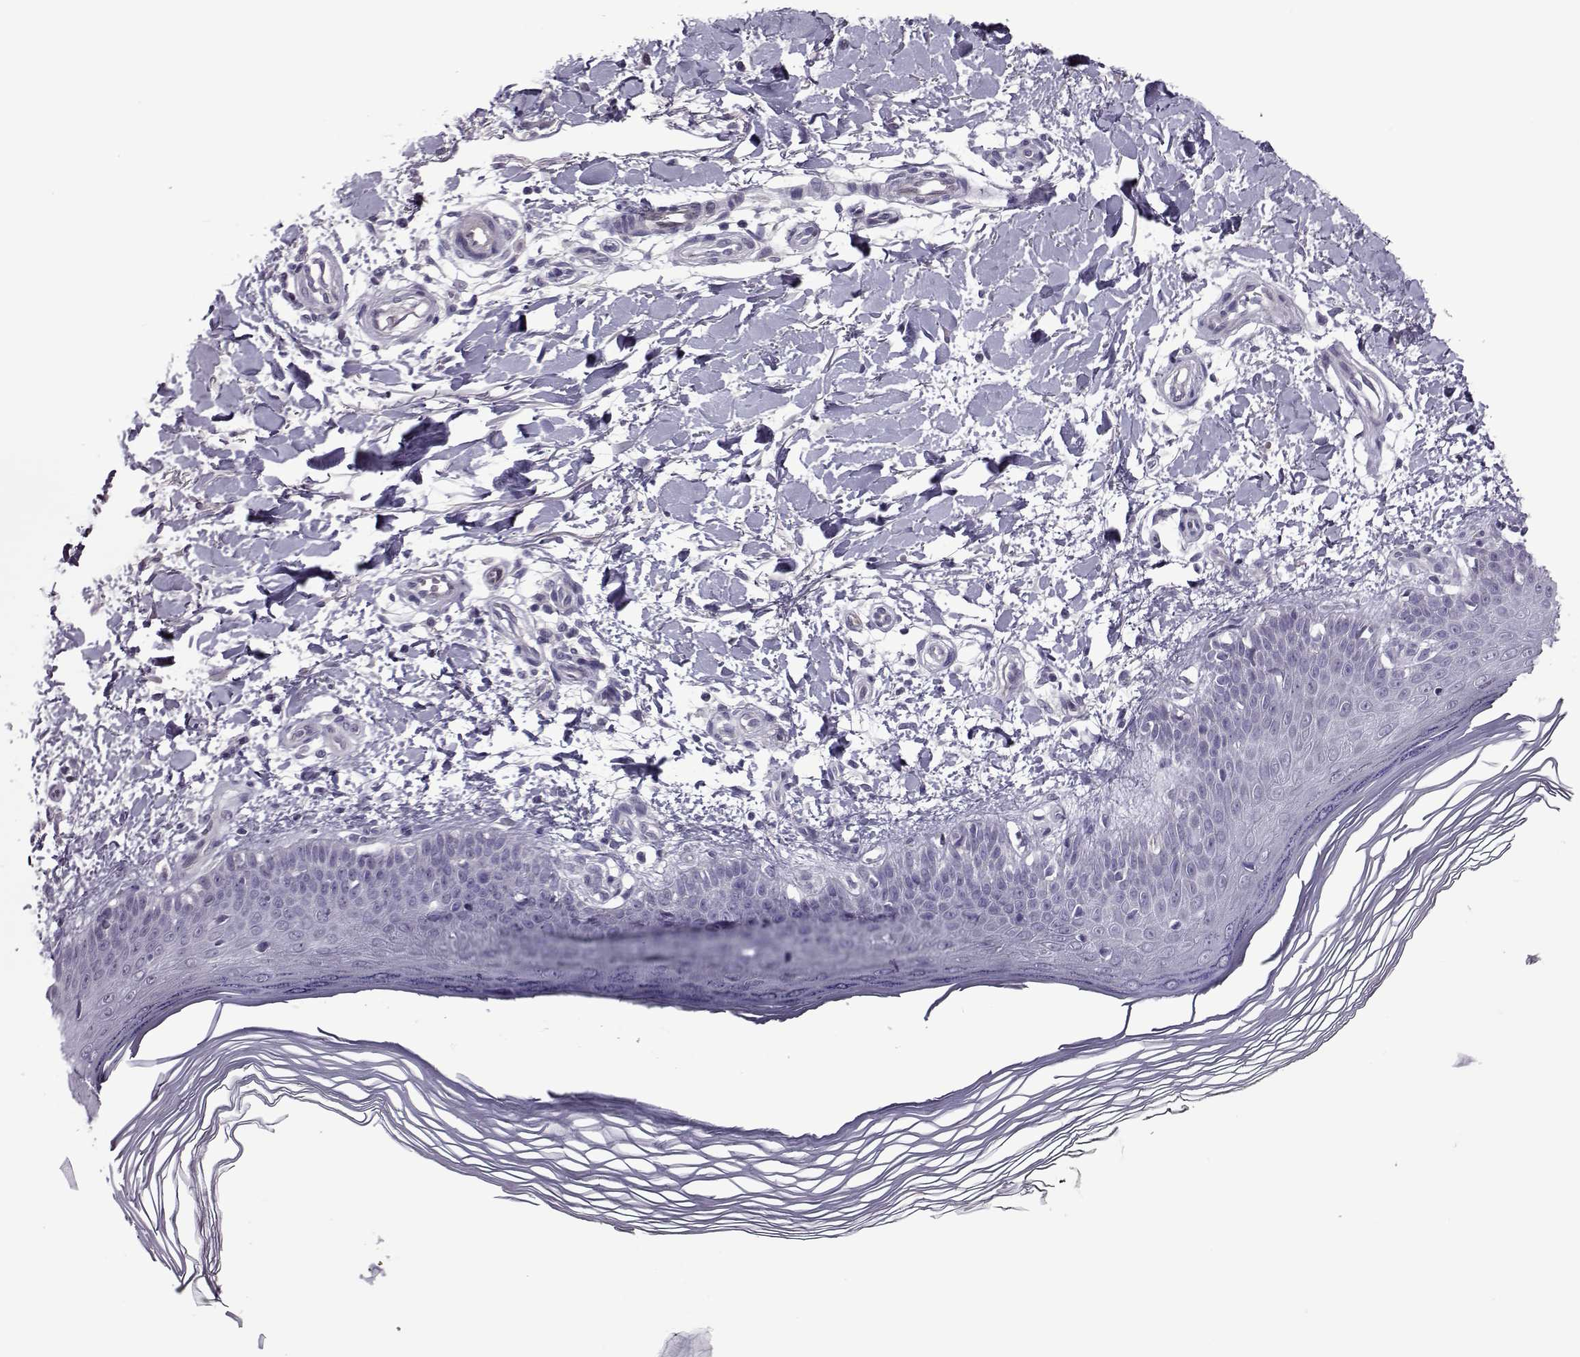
{"staining": {"intensity": "negative", "quantity": "none", "location": "none"}, "tissue": "skin", "cell_type": "Fibroblasts", "image_type": "normal", "snomed": [{"axis": "morphology", "description": "Normal tissue, NOS"}, {"axis": "topography", "description": "Skin"}], "caption": "An image of skin stained for a protein demonstrates no brown staining in fibroblasts. The staining is performed using DAB (3,3'-diaminobenzidine) brown chromogen with nuclei counter-stained in using hematoxylin.", "gene": "ASRGL1", "patient": {"sex": "female", "age": 62}}